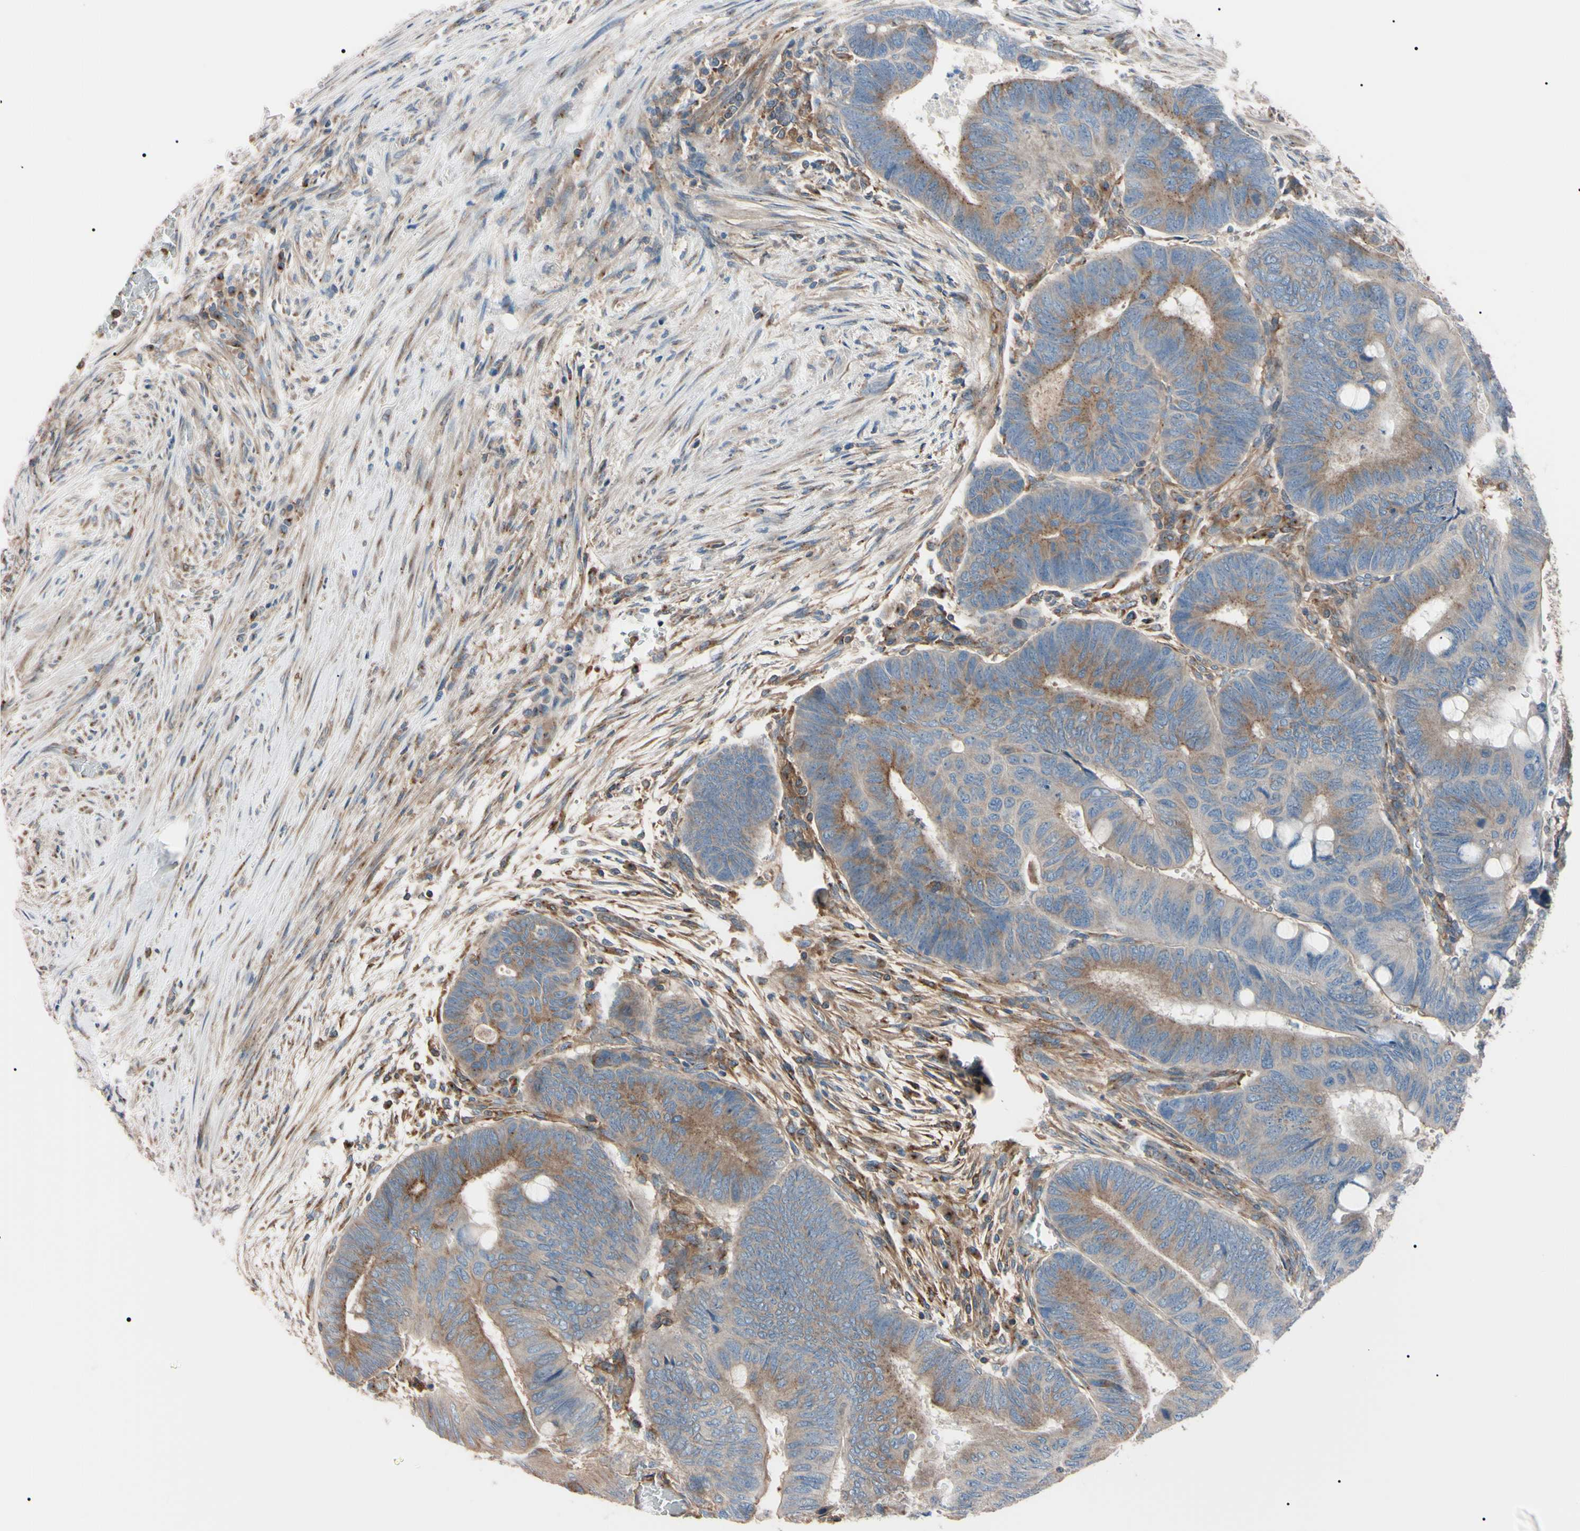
{"staining": {"intensity": "weak", "quantity": ">75%", "location": "cytoplasmic/membranous"}, "tissue": "colorectal cancer", "cell_type": "Tumor cells", "image_type": "cancer", "snomed": [{"axis": "morphology", "description": "Normal tissue, NOS"}, {"axis": "morphology", "description": "Adenocarcinoma, NOS"}, {"axis": "topography", "description": "Rectum"}, {"axis": "topography", "description": "Peripheral nerve tissue"}], "caption": "Human adenocarcinoma (colorectal) stained with a protein marker exhibits weak staining in tumor cells.", "gene": "PRKACA", "patient": {"sex": "male", "age": 92}}